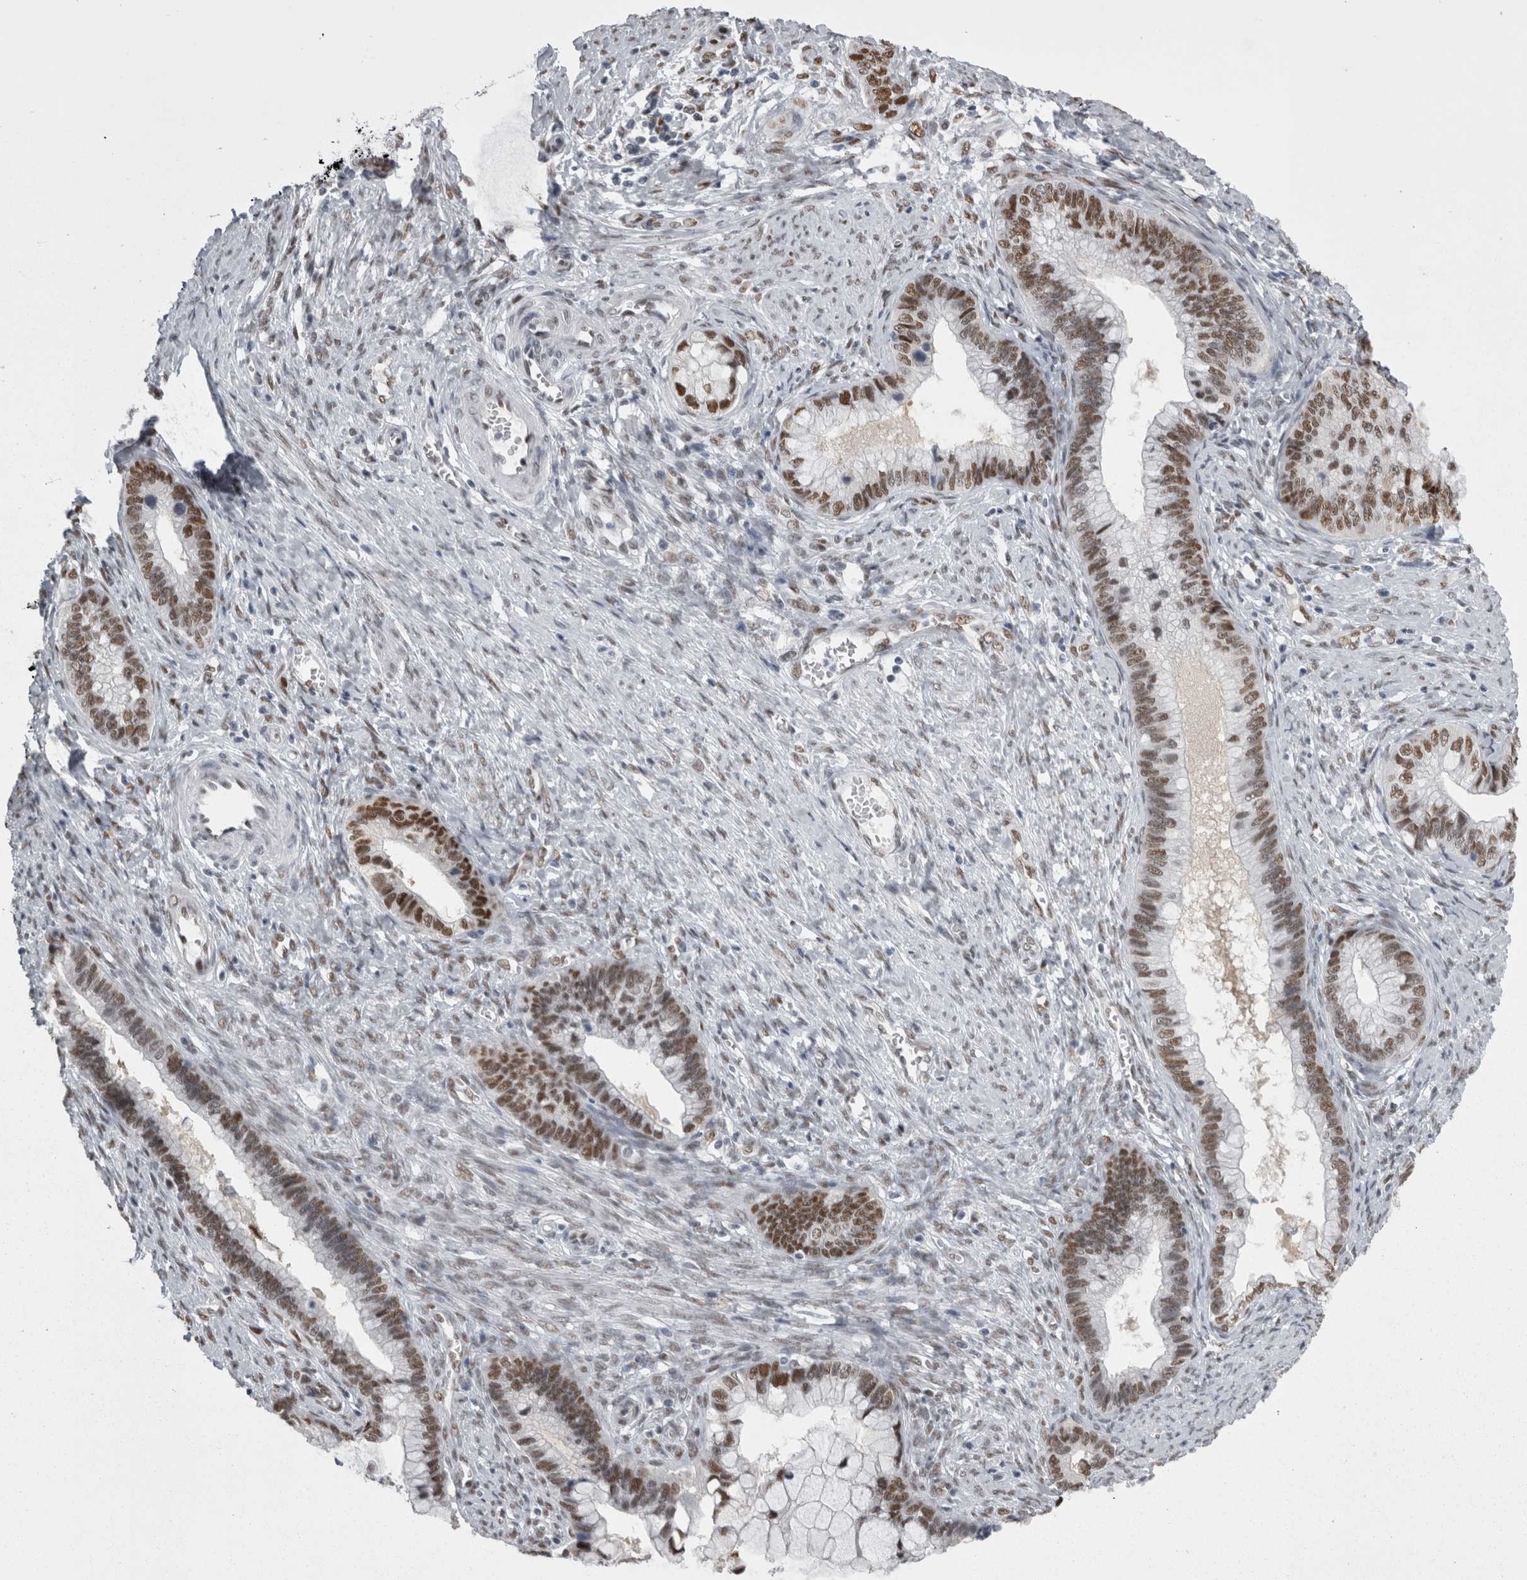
{"staining": {"intensity": "moderate", "quantity": ">75%", "location": "nuclear"}, "tissue": "cervical cancer", "cell_type": "Tumor cells", "image_type": "cancer", "snomed": [{"axis": "morphology", "description": "Adenocarcinoma, NOS"}, {"axis": "topography", "description": "Cervix"}], "caption": "IHC staining of adenocarcinoma (cervical), which displays medium levels of moderate nuclear staining in approximately >75% of tumor cells indicating moderate nuclear protein positivity. The staining was performed using DAB (brown) for protein detection and nuclei were counterstained in hematoxylin (blue).", "gene": "C1orf54", "patient": {"sex": "female", "age": 44}}